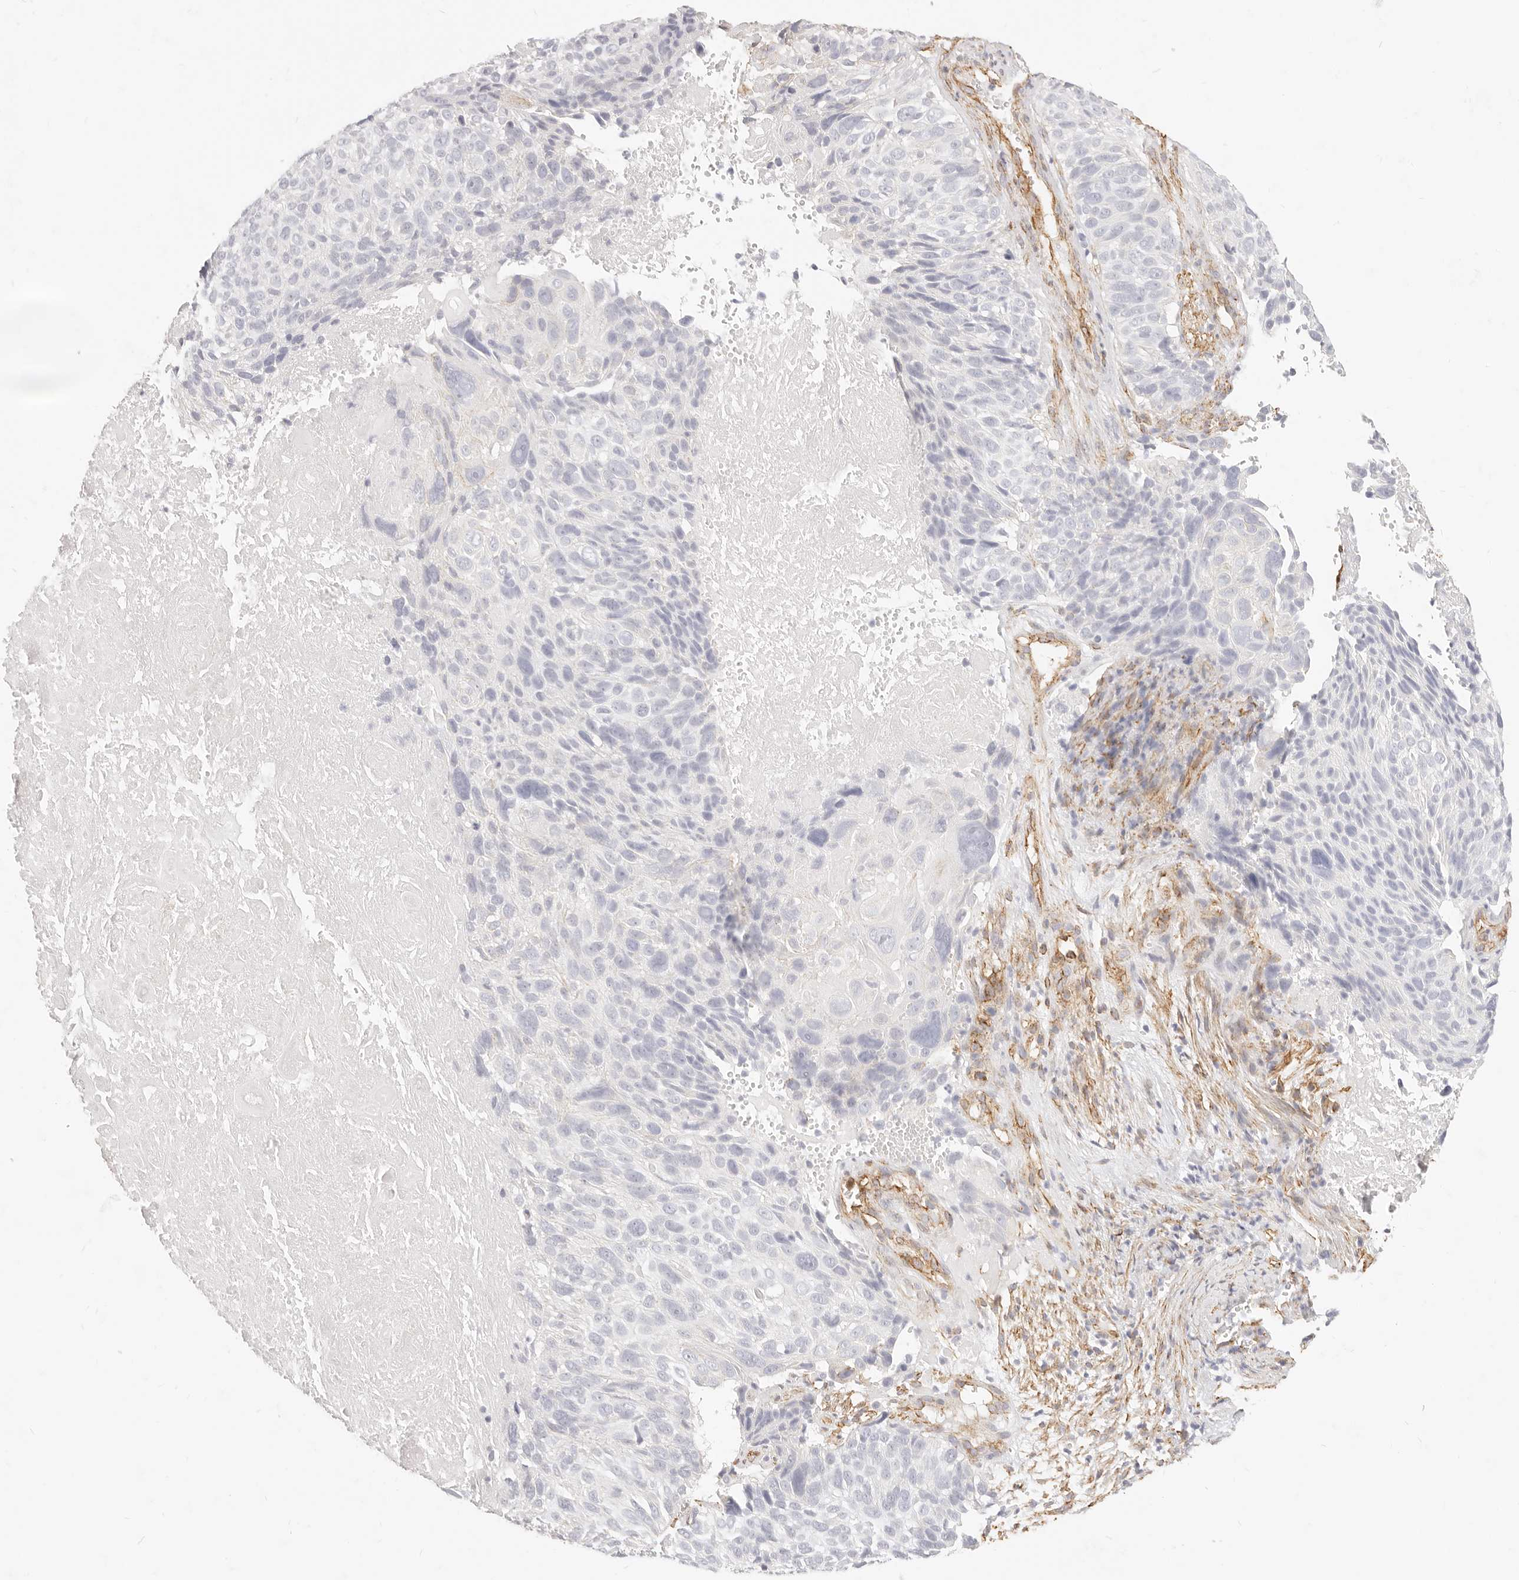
{"staining": {"intensity": "negative", "quantity": "none", "location": "none"}, "tissue": "cervical cancer", "cell_type": "Tumor cells", "image_type": "cancer", "snomed": [{"axis": "morphology", "description": "Squamous cell carcinoma, NOS"}, {"axis": "topography", "description": "Cervix"}], "caption": "This photomicrograph is of cervical squamous cell carcinoma stained with IHC to label a protein in brown with the nuclei are counter-stained blue. There is no expression in tumor cells. The staining is performed using DAB brown chromogen with nuclei counter-stained in using hematoxylin.", "gene": "NUS1", "patient": {"sex": "female", "age": 74}}